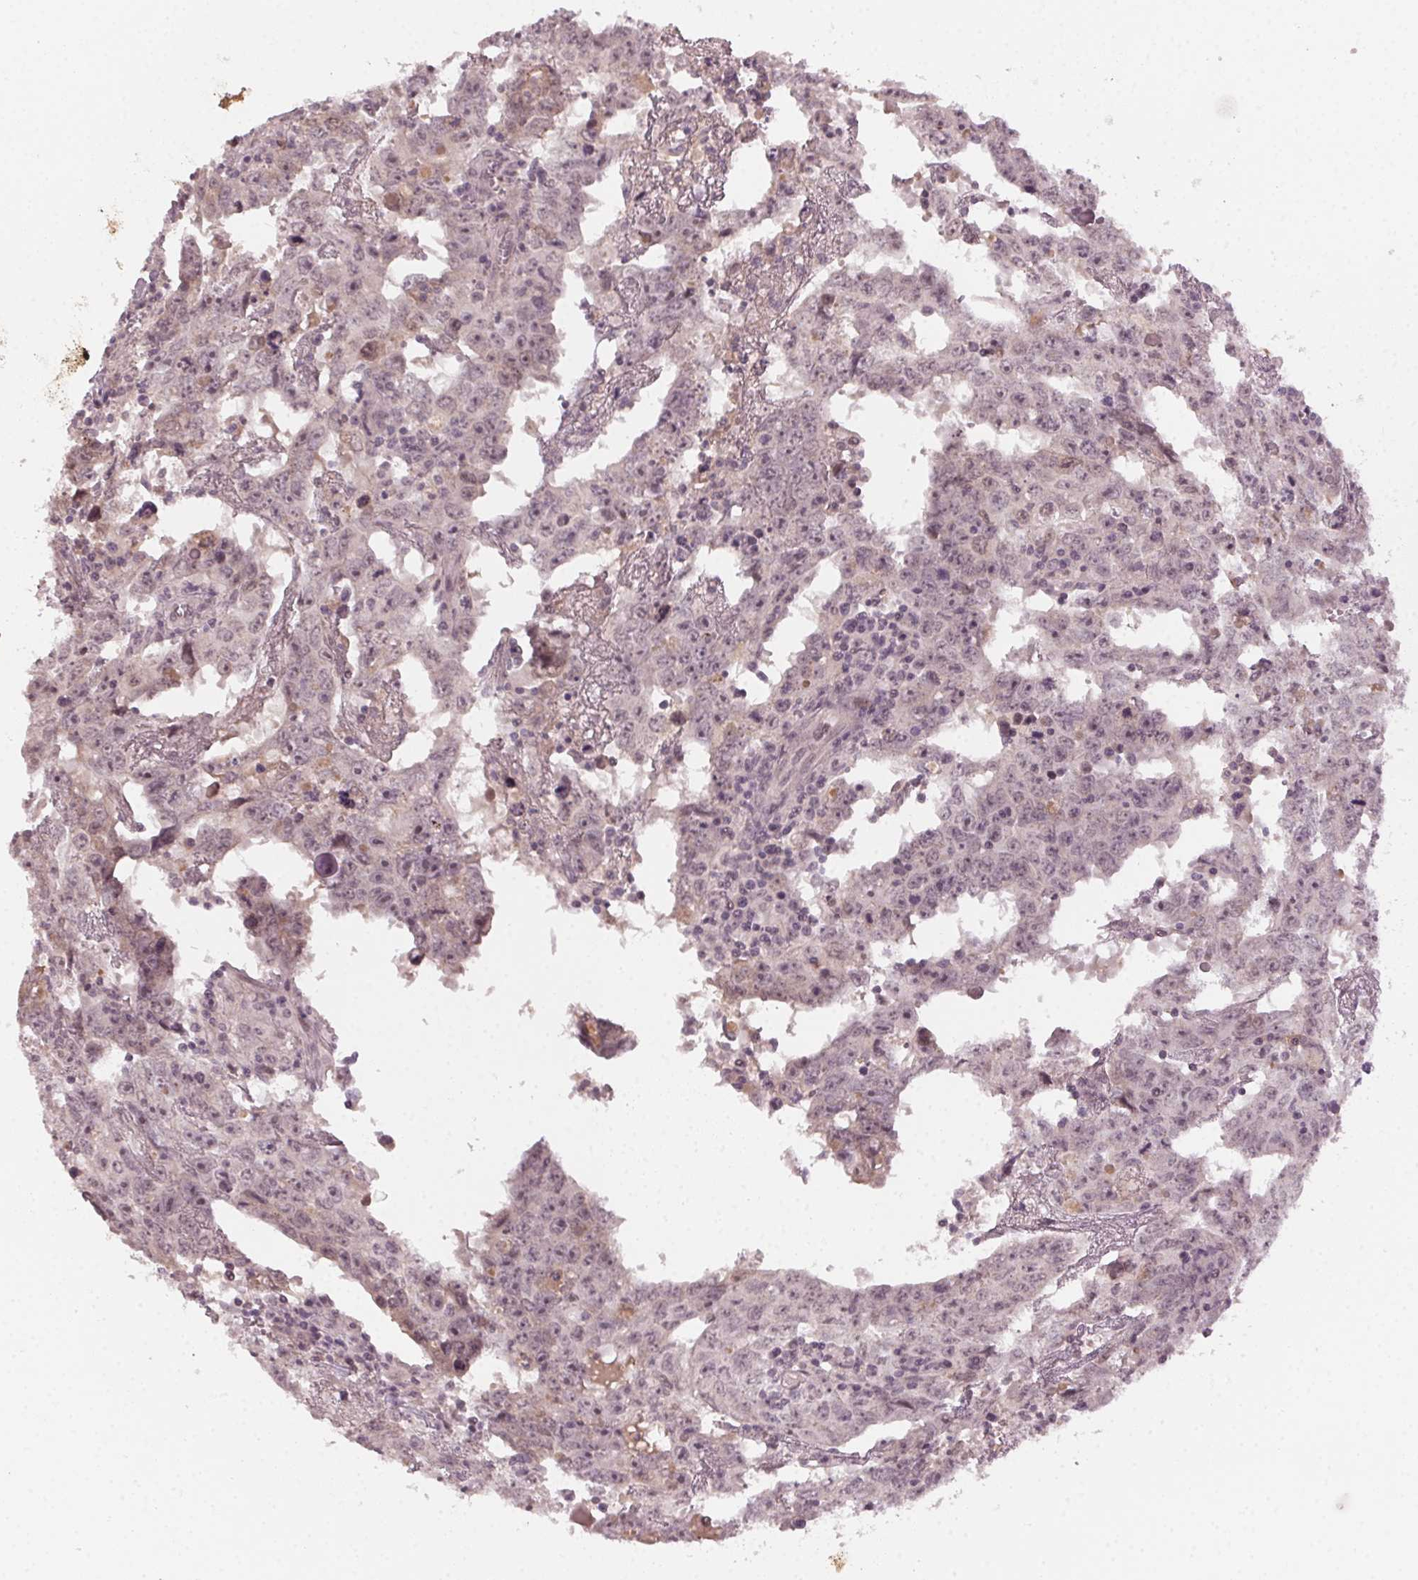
{"staining": {"intensity": "negative", "quantity": "none", "location": "none"}, "tissue": "testis cancer", "cell_type": "Tumor cells", "image_type": "cancer", "snomed": [{"axis": "morphology", "description": "Carcinoma, Embryonal, NOS"}, {"axis": "topography", "description": "Testis"}], "caption": "High power microscopy photomicrograph of an immunohistochemistry (IHC) micrograph of testis cancer, revealing no significant positivity in tumor cells.", "gene": "TUB", "patient": {"sex": "male", "age": 22}}